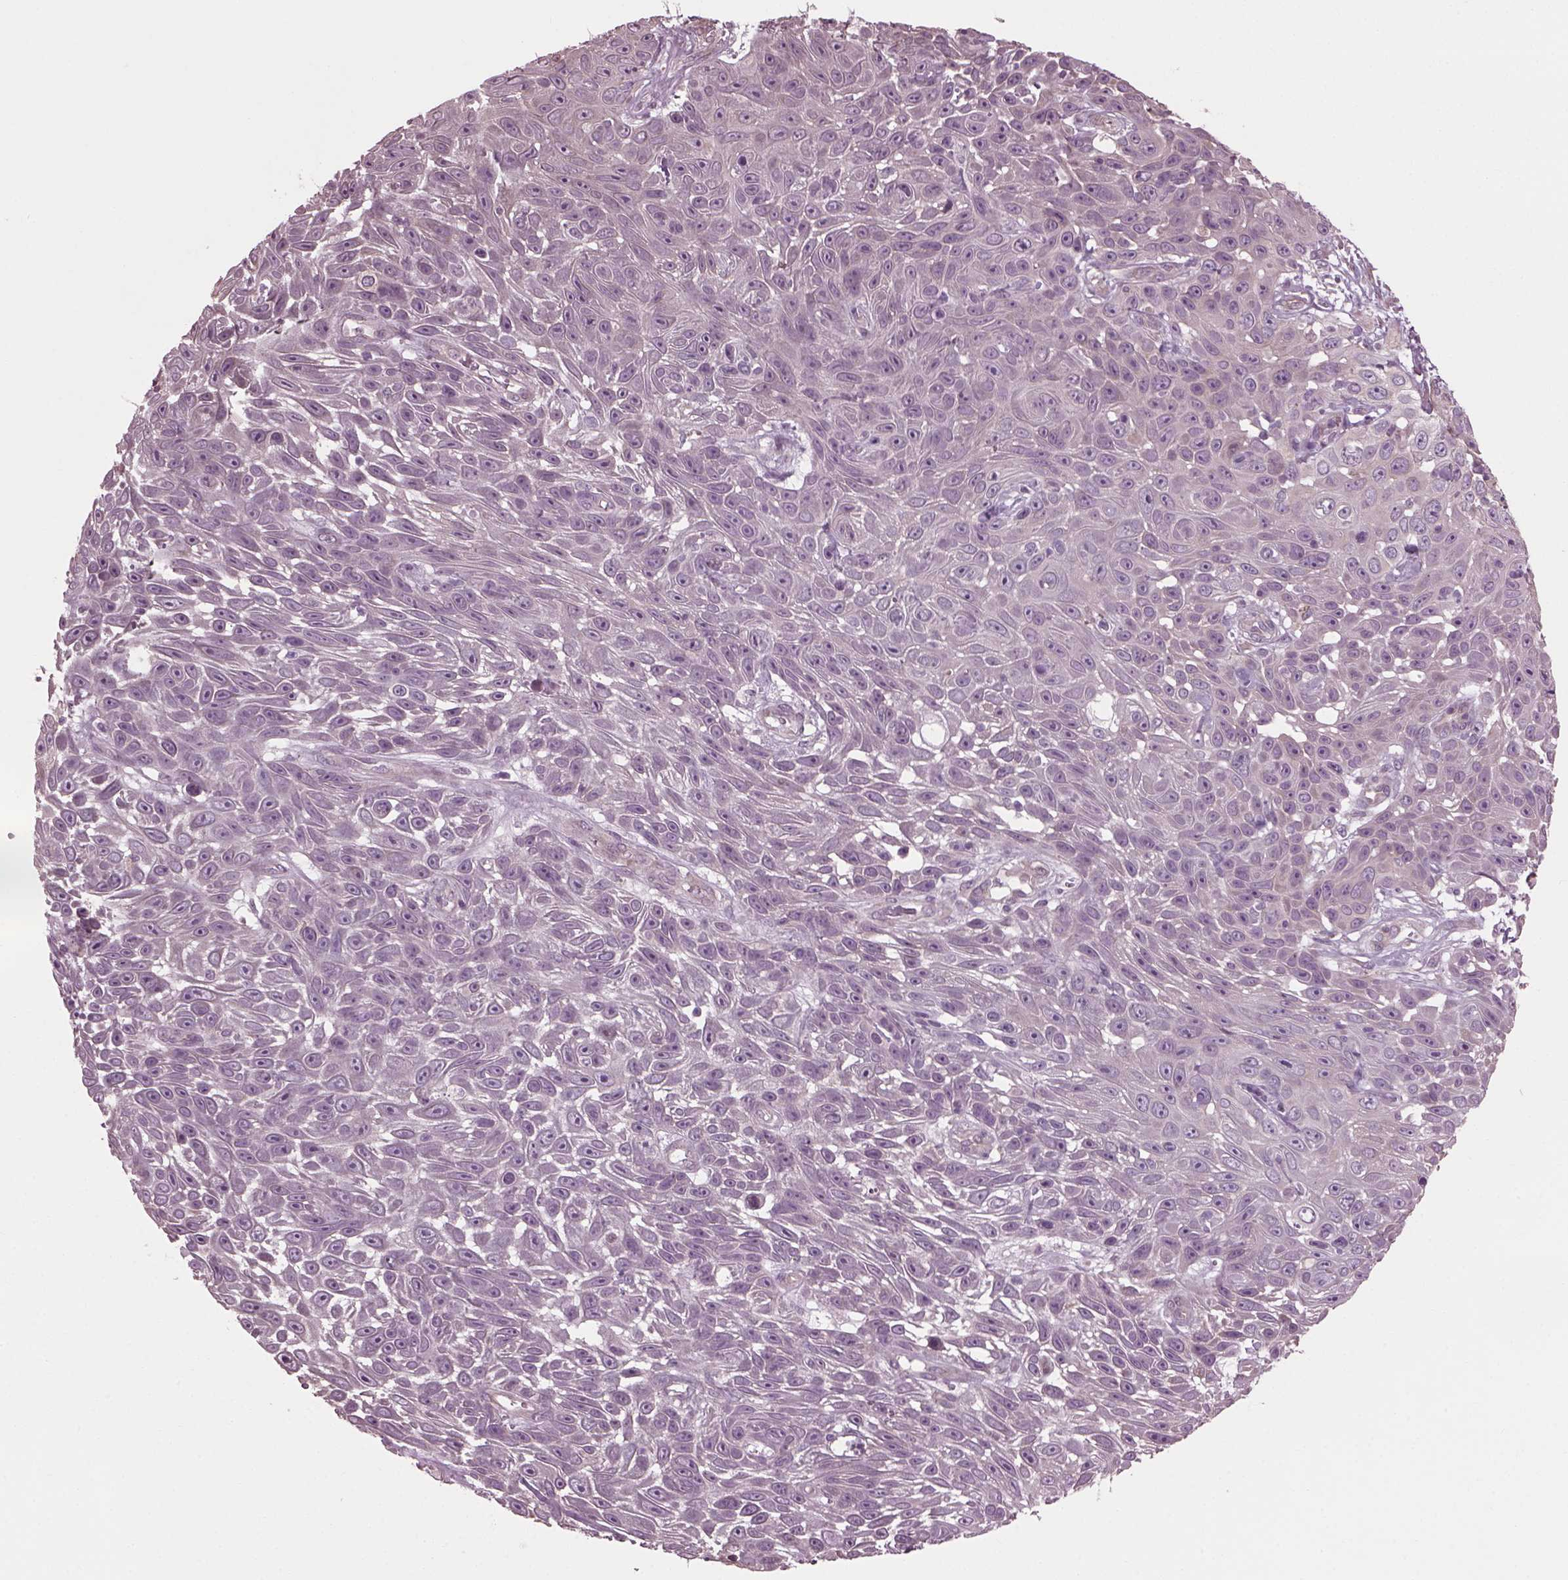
{"staining": {"intensity": "negative", "quantity": "none", "location": "none"}, "tissue": "skin cancer", "cell_type": "Tumor cells", "image_type": "cancer", "snomed": [{"axis": "morphology", "description": "Squamous cell carcinoma, NOS"}, {"axis": "topography", "description": "Skin"}], "caption": "High power microscopy micrograph of an immunohistochemistry (IHC) micrograph of skin squamous cell carcinoma, revealing no significant expression in tumor cells. Nuclei are stained in blue.", "gene": "CABP5", "patient": {"sex": "male", "age": 82}}